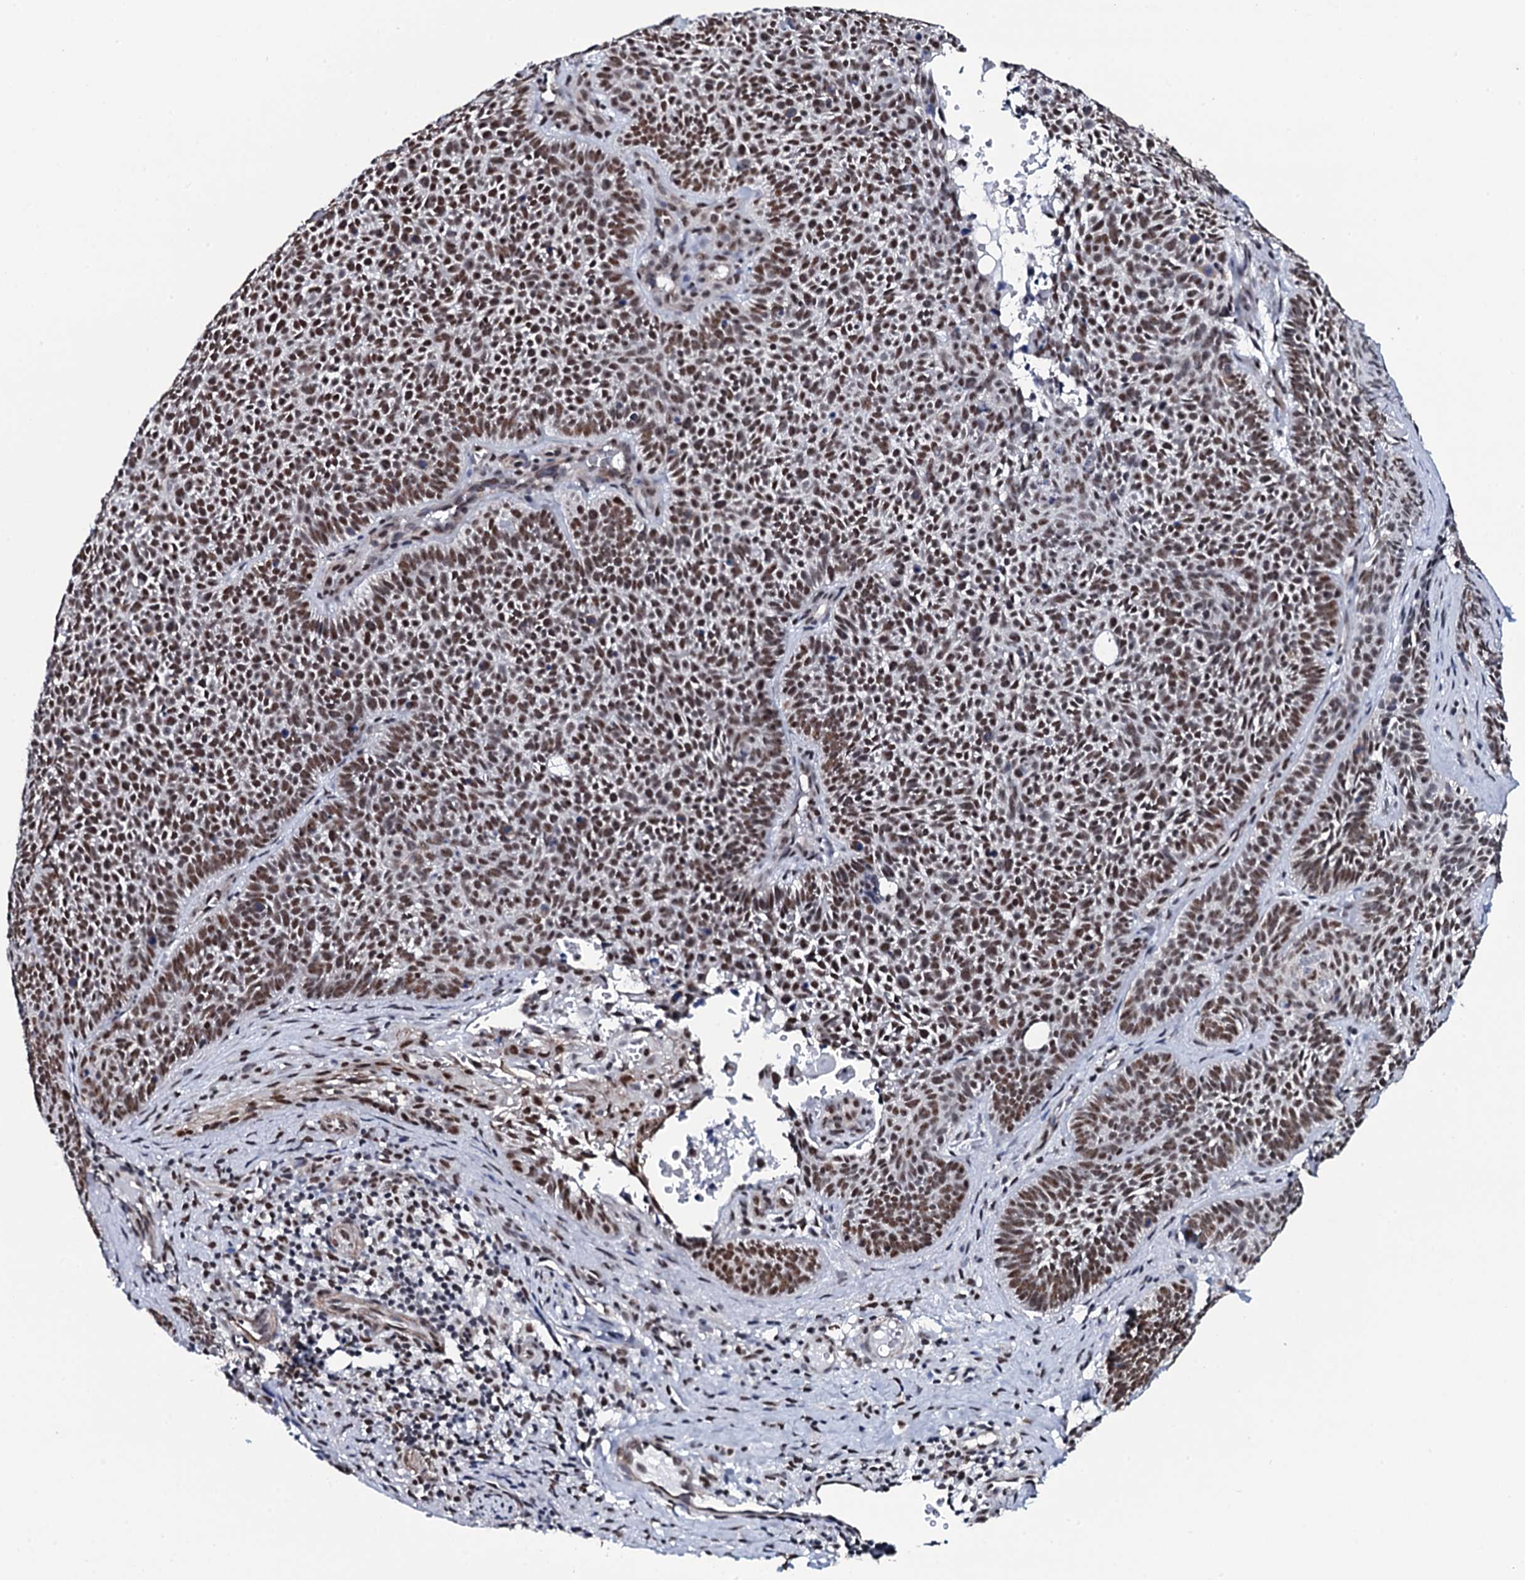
{"staining": {"intensity": "moderate", "quantity": ">75%", "location": "nuclear"}, "tissue": "skin cancer", "cell_type": "Tumor cells", "image_type": "cancer", "snomed": [{"axis": "morphology", "description": "Basal cell carcinoma"}, {"axis": "topography", "description": "Skin"}], "caption": "Skin cancer tissue exhibits moderate nuclear expression in approximately >75% of tumor cells, visualized by immunohistochemistry.", "gene": "CWC15", "patient": {"sex": "male", "age": 85}}